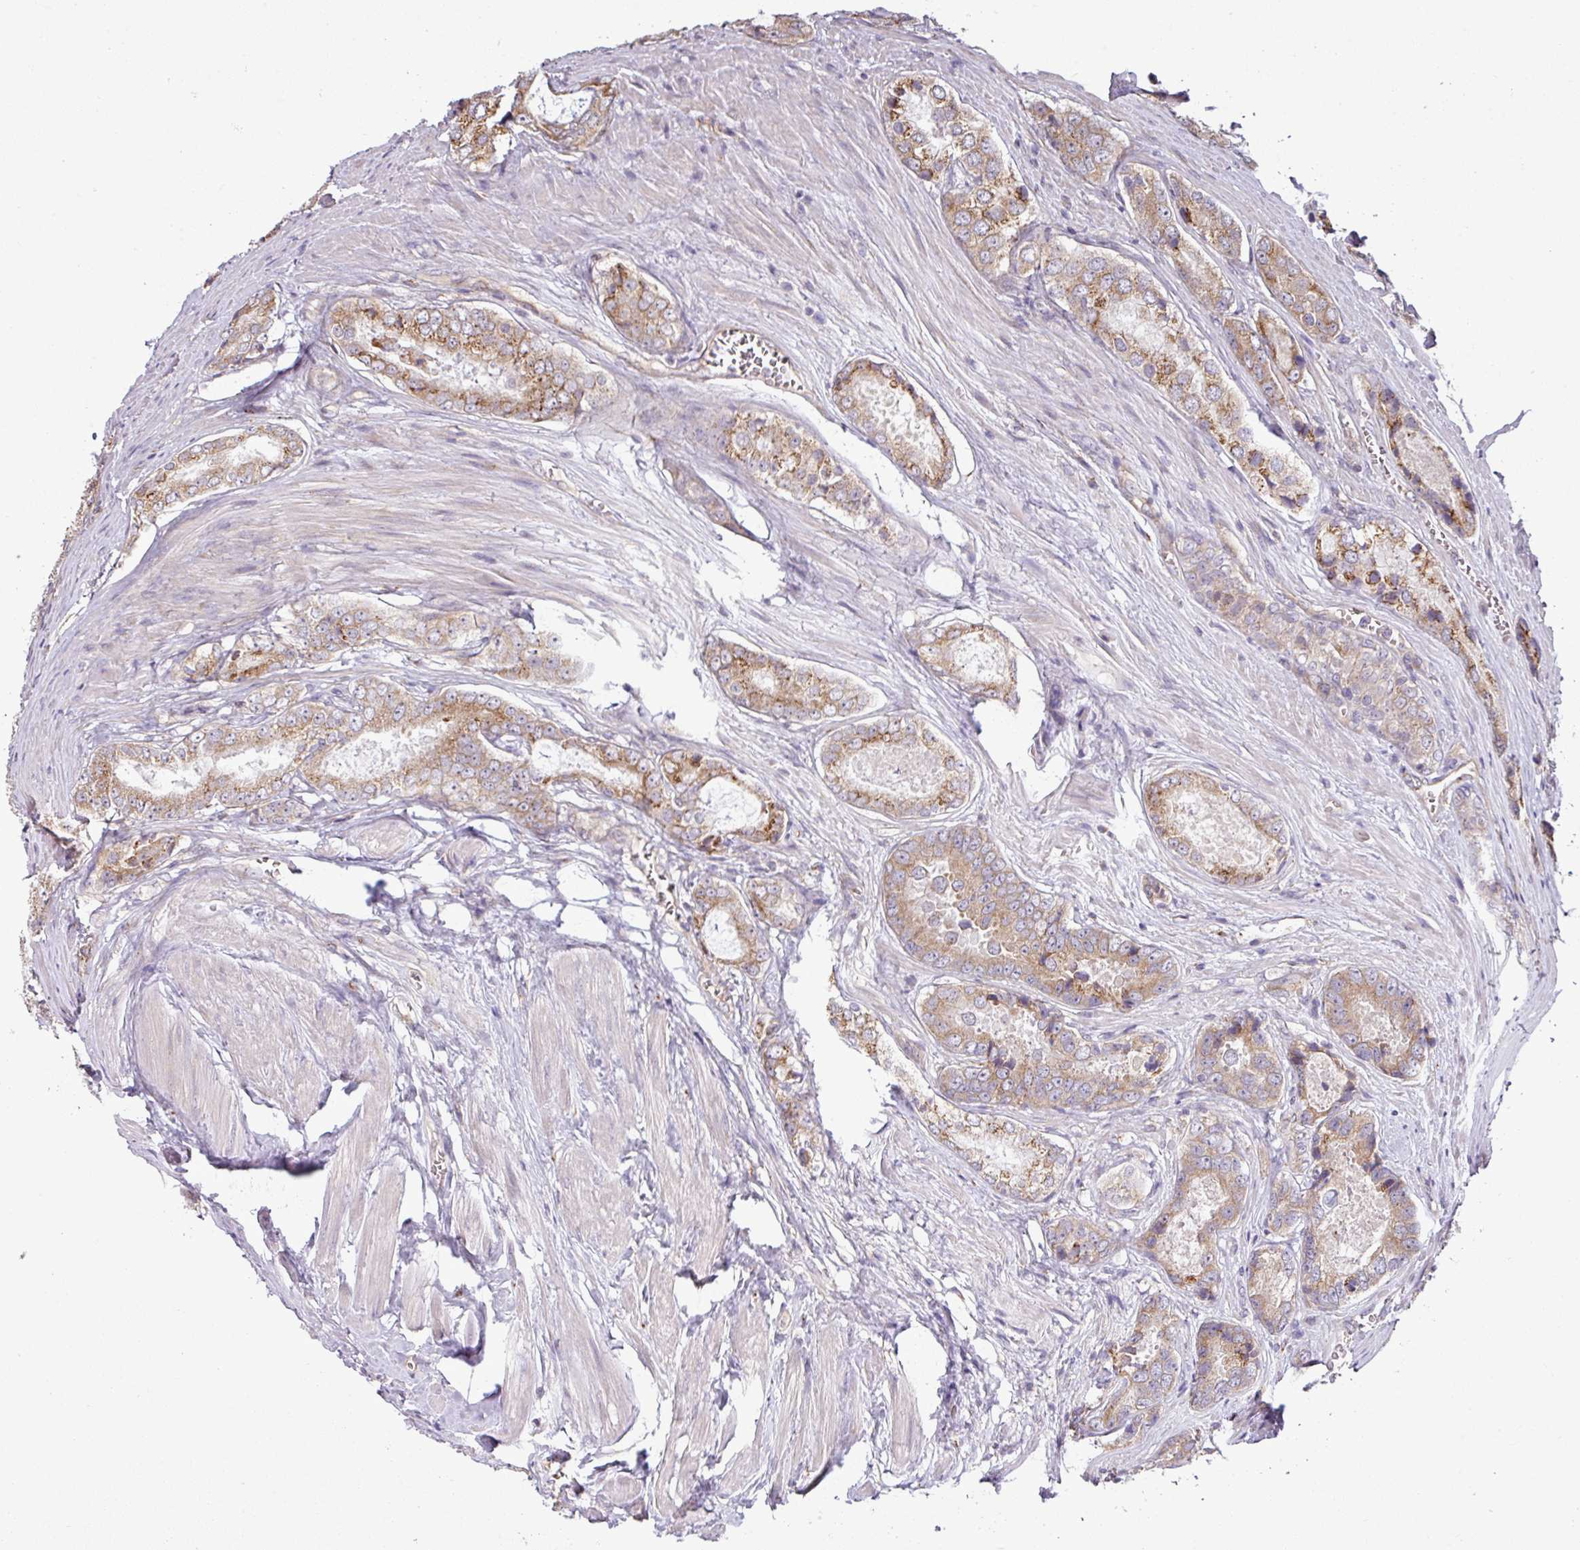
{"staining": {"intensity": "moderate", "quantity": ">75%", "location": "cytoplasmic/membranous"}, "tissue": "prostate cancer", "cell_type": "Tumor cells", "image_type": "cancer", "snomed": [{"axis": "morphology", "description": "Adenocarcinoma, Low grade"}, {"axis": "topography", "description": "Prostate"}], "caption": "About >75% of tumor cells in human prostate cancer (low-grade adenocarcinoma) show moderate cytoplasmic/membranous protein expression as visualized by brown immunohistochemical staining.", "gene": "TIMMDC1", "patient": {"sex": "male", "age": 68}}